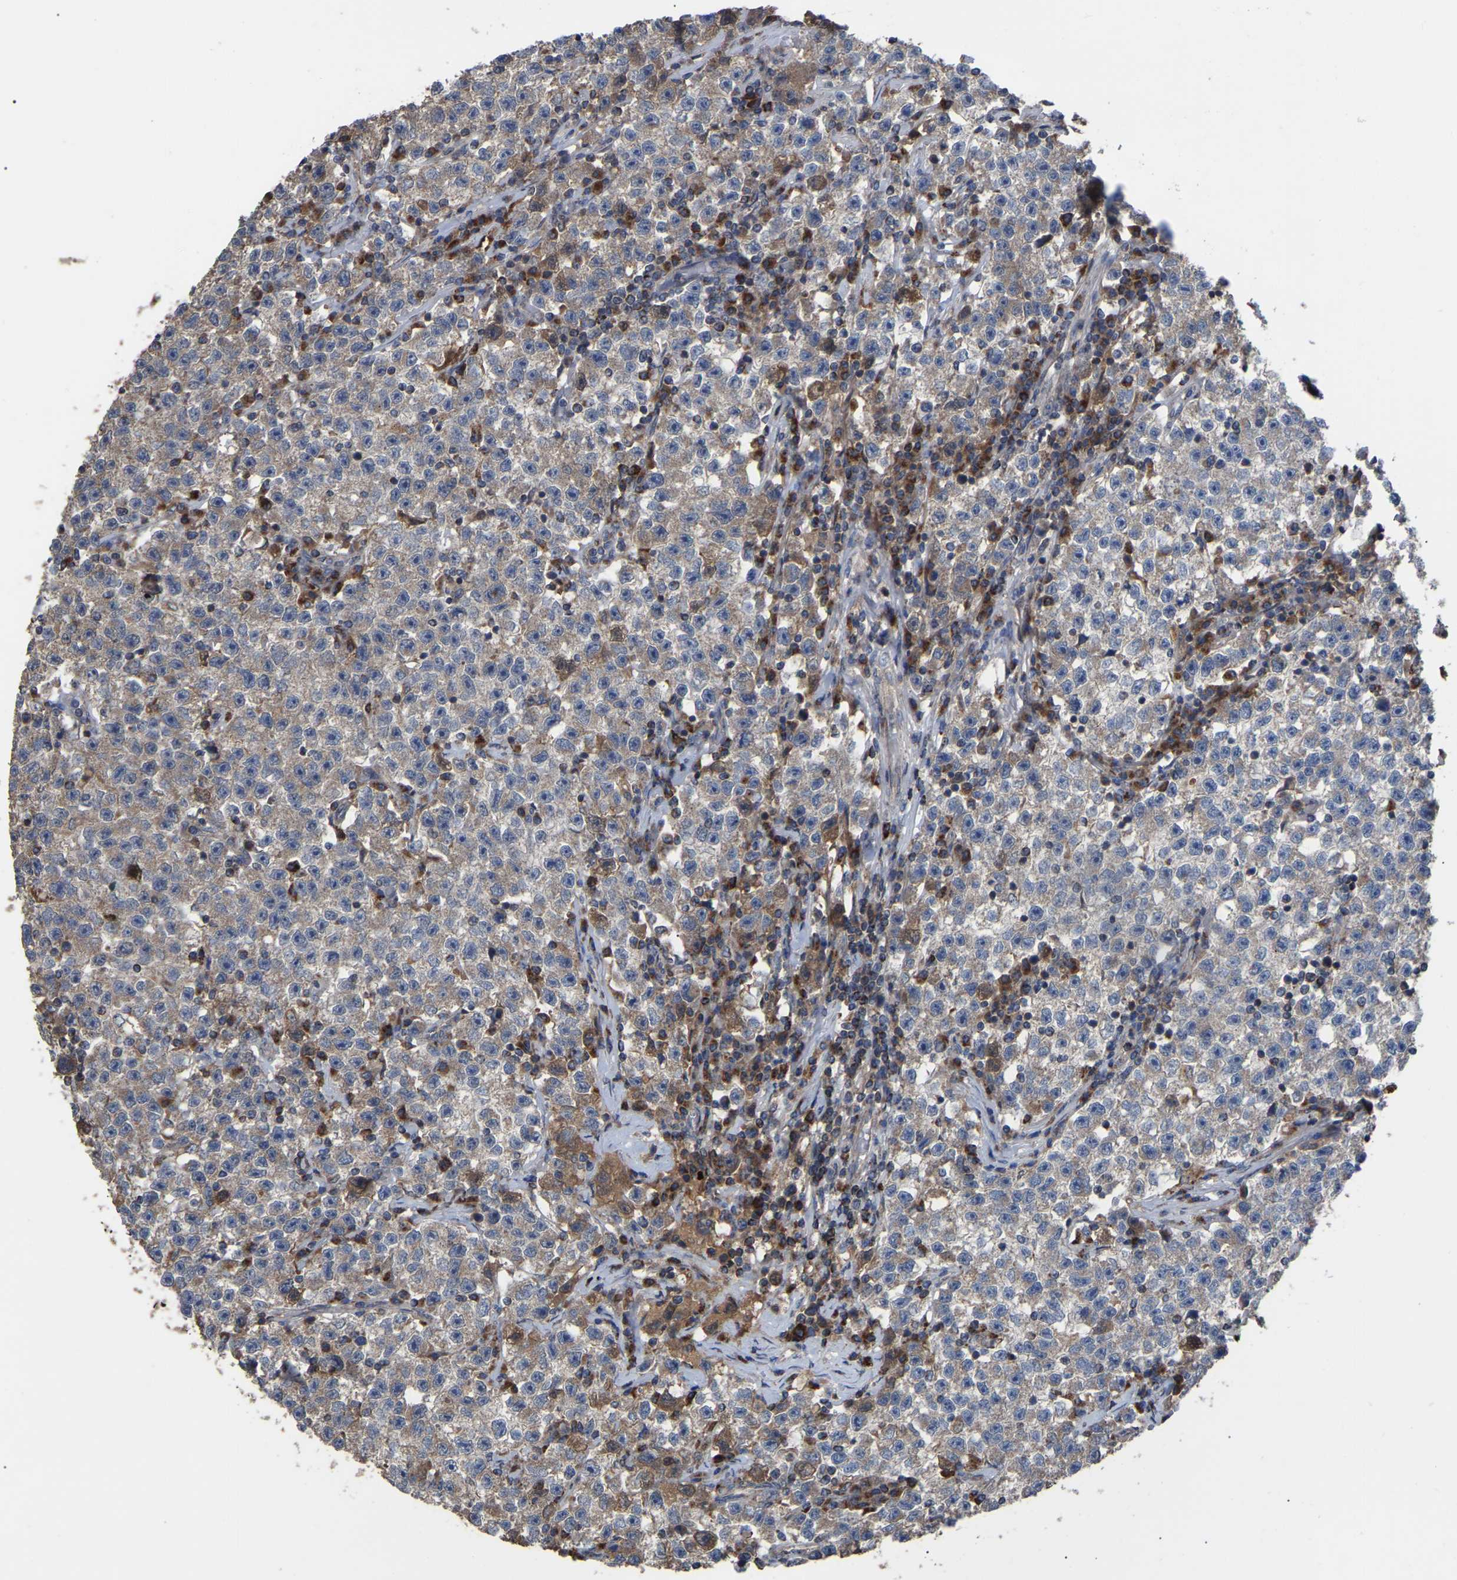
{"staining": {"intensity": "weak", "quantity": "<25%", "location": "cytoplasmic/membranous"}, "tissue": "testis cancer", "cell_type": "Tumor cells", "image_type": "cancer", "snomed": [{"axis": "morphology", "description": "Seminoma, NOS"}, {"axis": "topography", "description": "Testis"}], "caption": "Tumor cells show no significant protein expression in seminoma (testis).", "gene": "GCC1", "patient": {"sex": "male", "age": 22}}